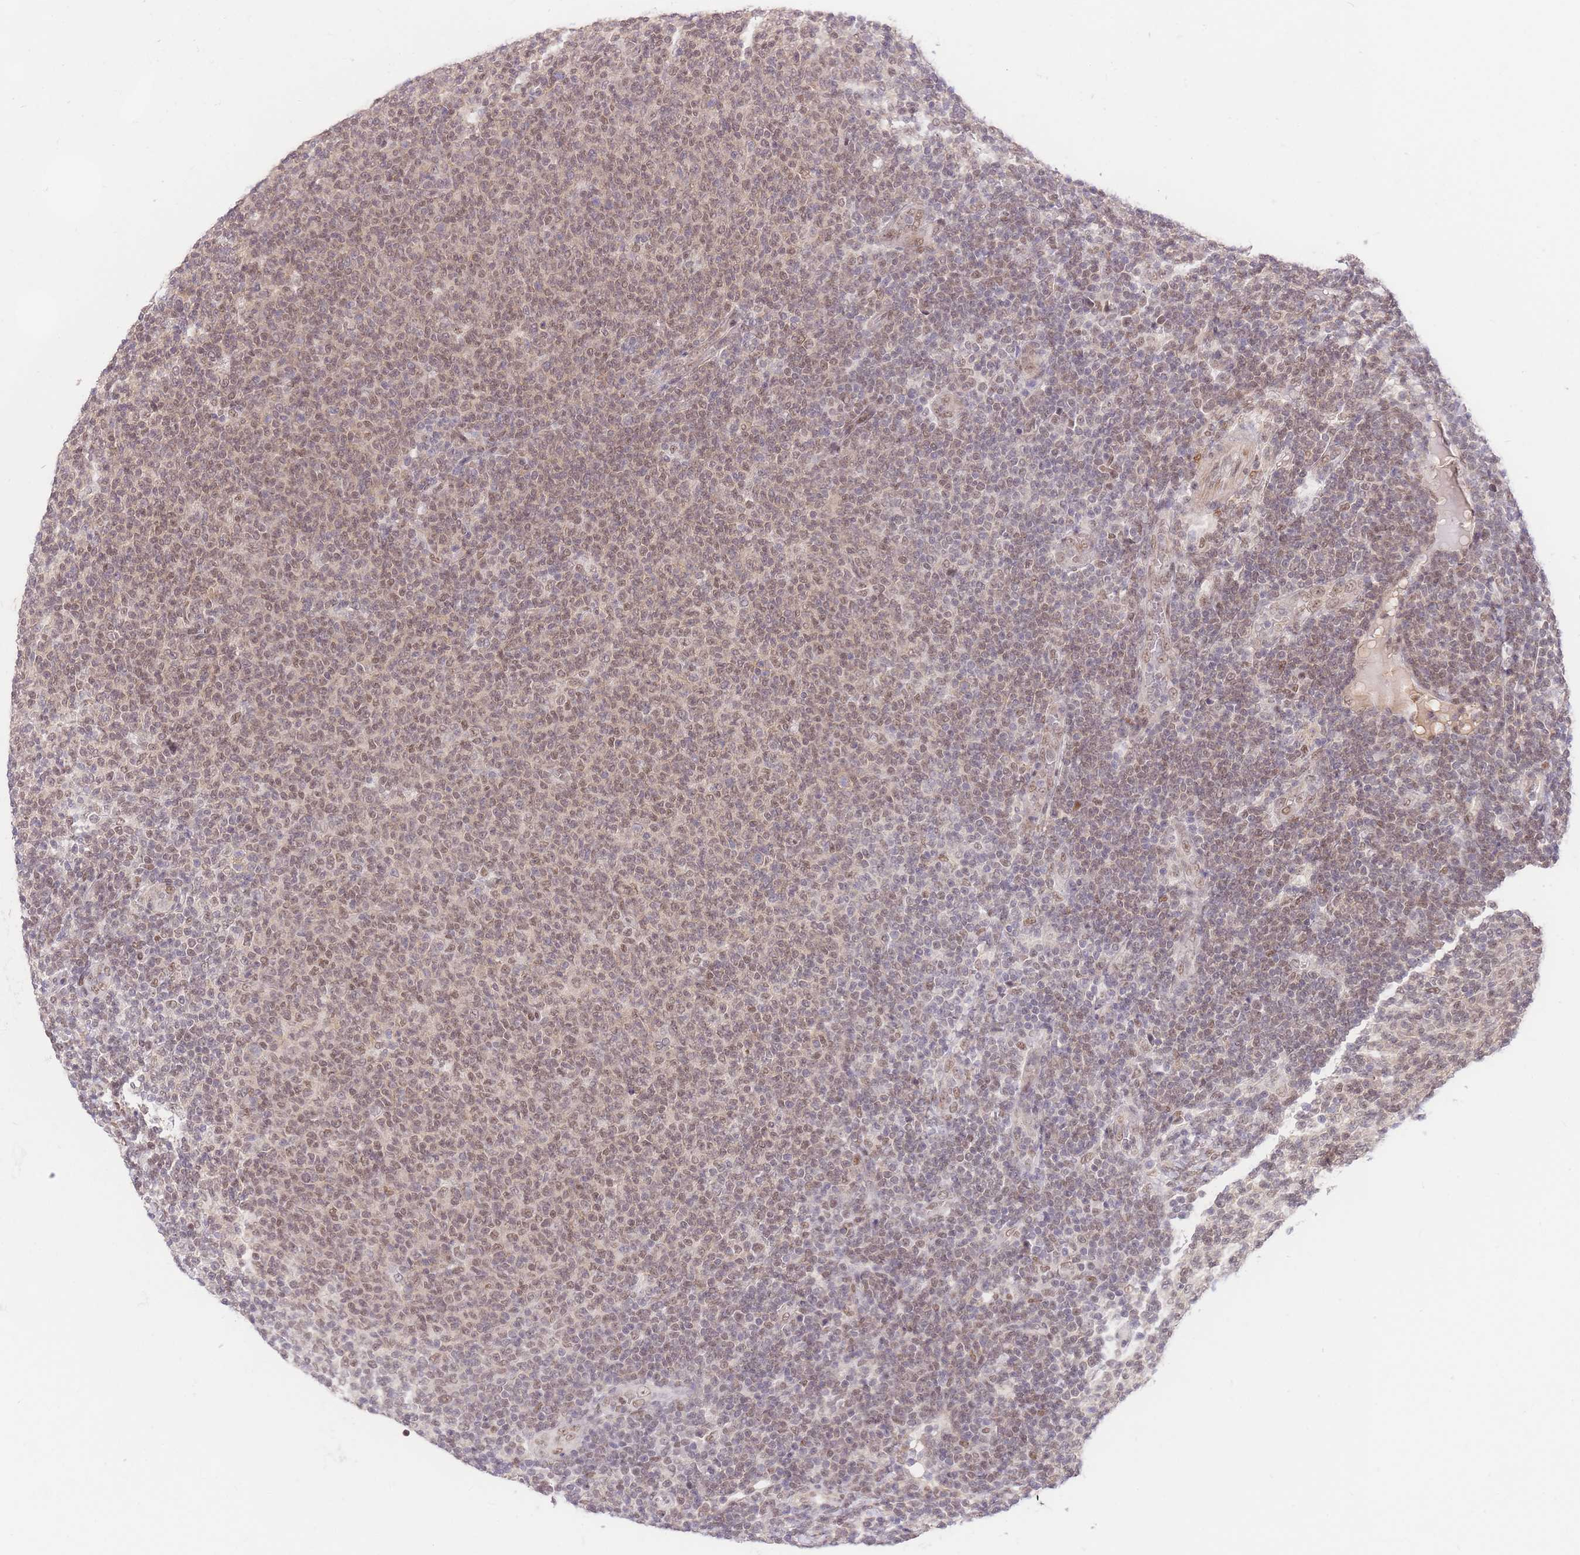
{"staining": {"intensity": "moderate", "quantity": ">75%", "location": "nuclear"}, "tissue": "lymphoma", "cell_type": "Tumor cells", "image_type": "cancer", "snomed": [{"axis": "morphology", "description": "Malignant lymphoma, non-Hodgkin's type, Low grade"}, {"axis": "topography", "description": "Lymph node"}], "caption": "Lymphoma stained for a protein shows moderate nuclear positivity in tumor cells. (brown staining indicates protein expression, while blue staining denotes nuclei).", "gene": "UBXN7", "patient": {"sex": "male", "age": 66}}